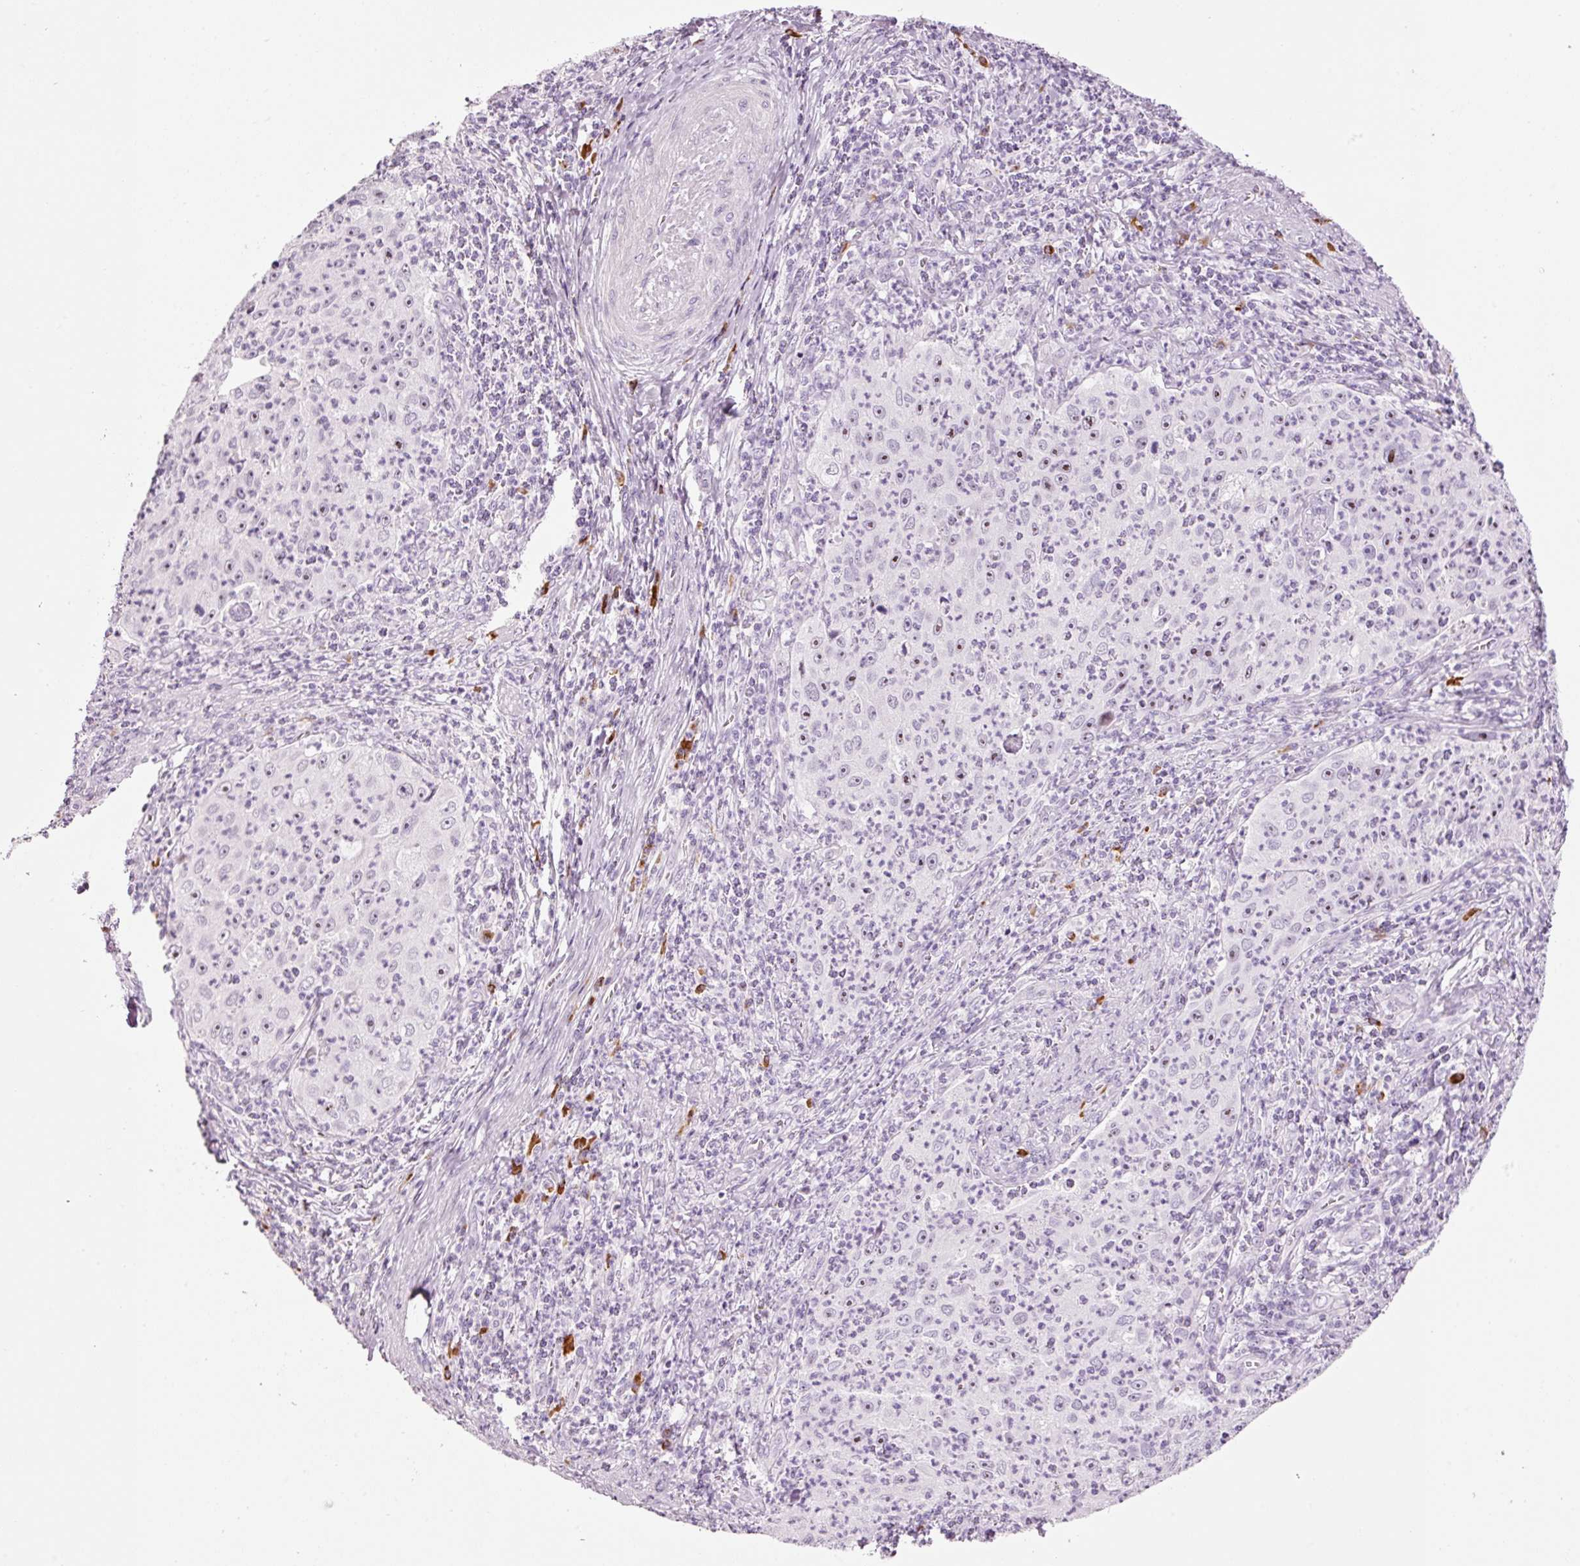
{"staining": {"intensity": "negative", "quantity": "none", "location": "none"}, "tissue": "cervical cancer", "cell_type": "Tumor cells", "image_type": "cancer", "snomed": [{"axis": "morphology", "description": "Squamous cell carcinoma, NOS"}, {"axis": "topography", "description": "Cervix"}], "caption": "This is an IHC histopathology image of cervical squamous cell carcinoma. There is no positivity in tumor cells.", "gene": "KLF1", "patient": {"sex": "female", "age": 30}}